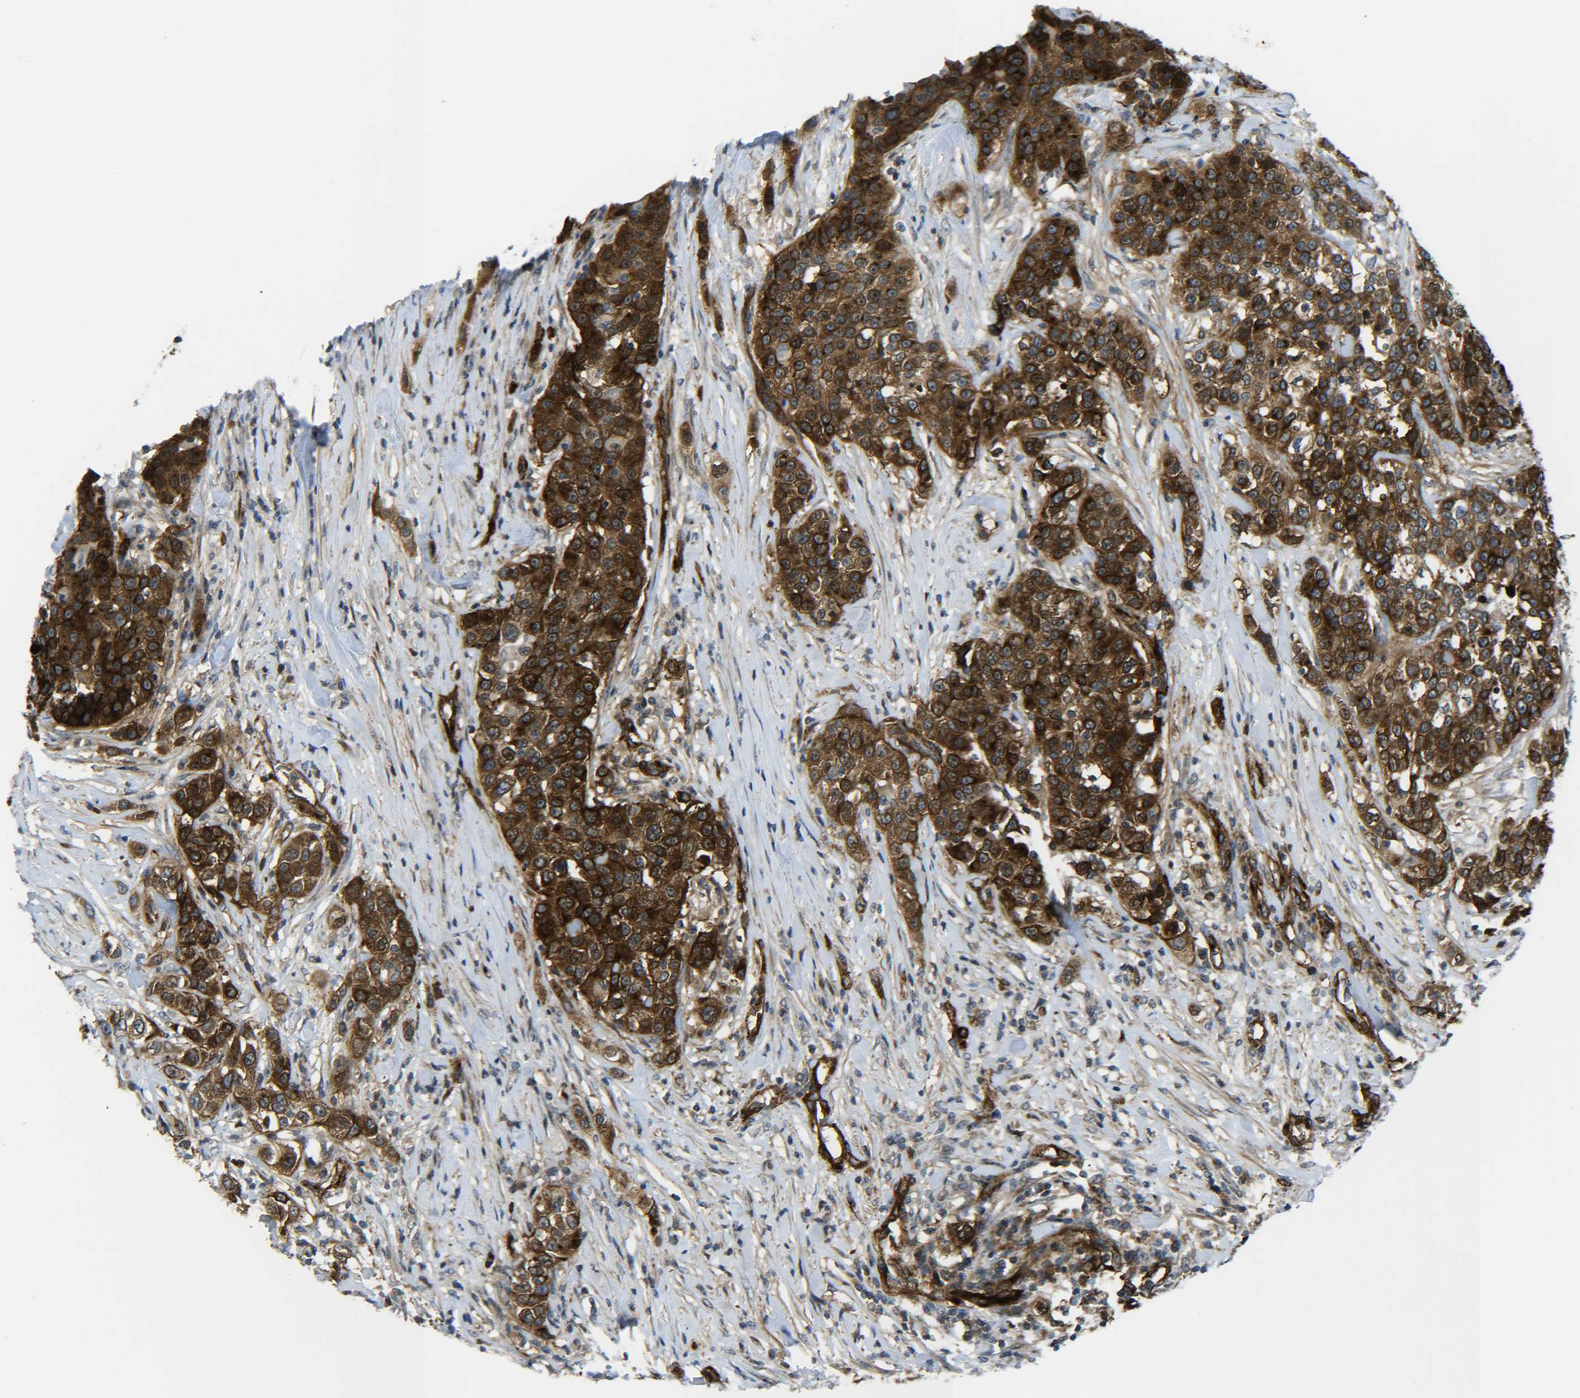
{"staining": {"intensity": "strong", "quantity": ">75%", "location": "cytoplasmic/membranous"}, "tissue": "urothelial cancer", "cell_type": "Tumor cells", "image_type": "cancer", "snomed": [{"axis": "morphology", "description": "Urothelial carcinoma, High grade"}, {"axis": "topography", "description": "Urinary bladder"}], "caption": "Brown immunohistochemical staining in human urothelial cancer demonstrates strong cytoplasmic/membranous staining in approximately >75% of tumor cells.", "gene": "ECE1", "patient": {"sex": "female", "age": 80}}